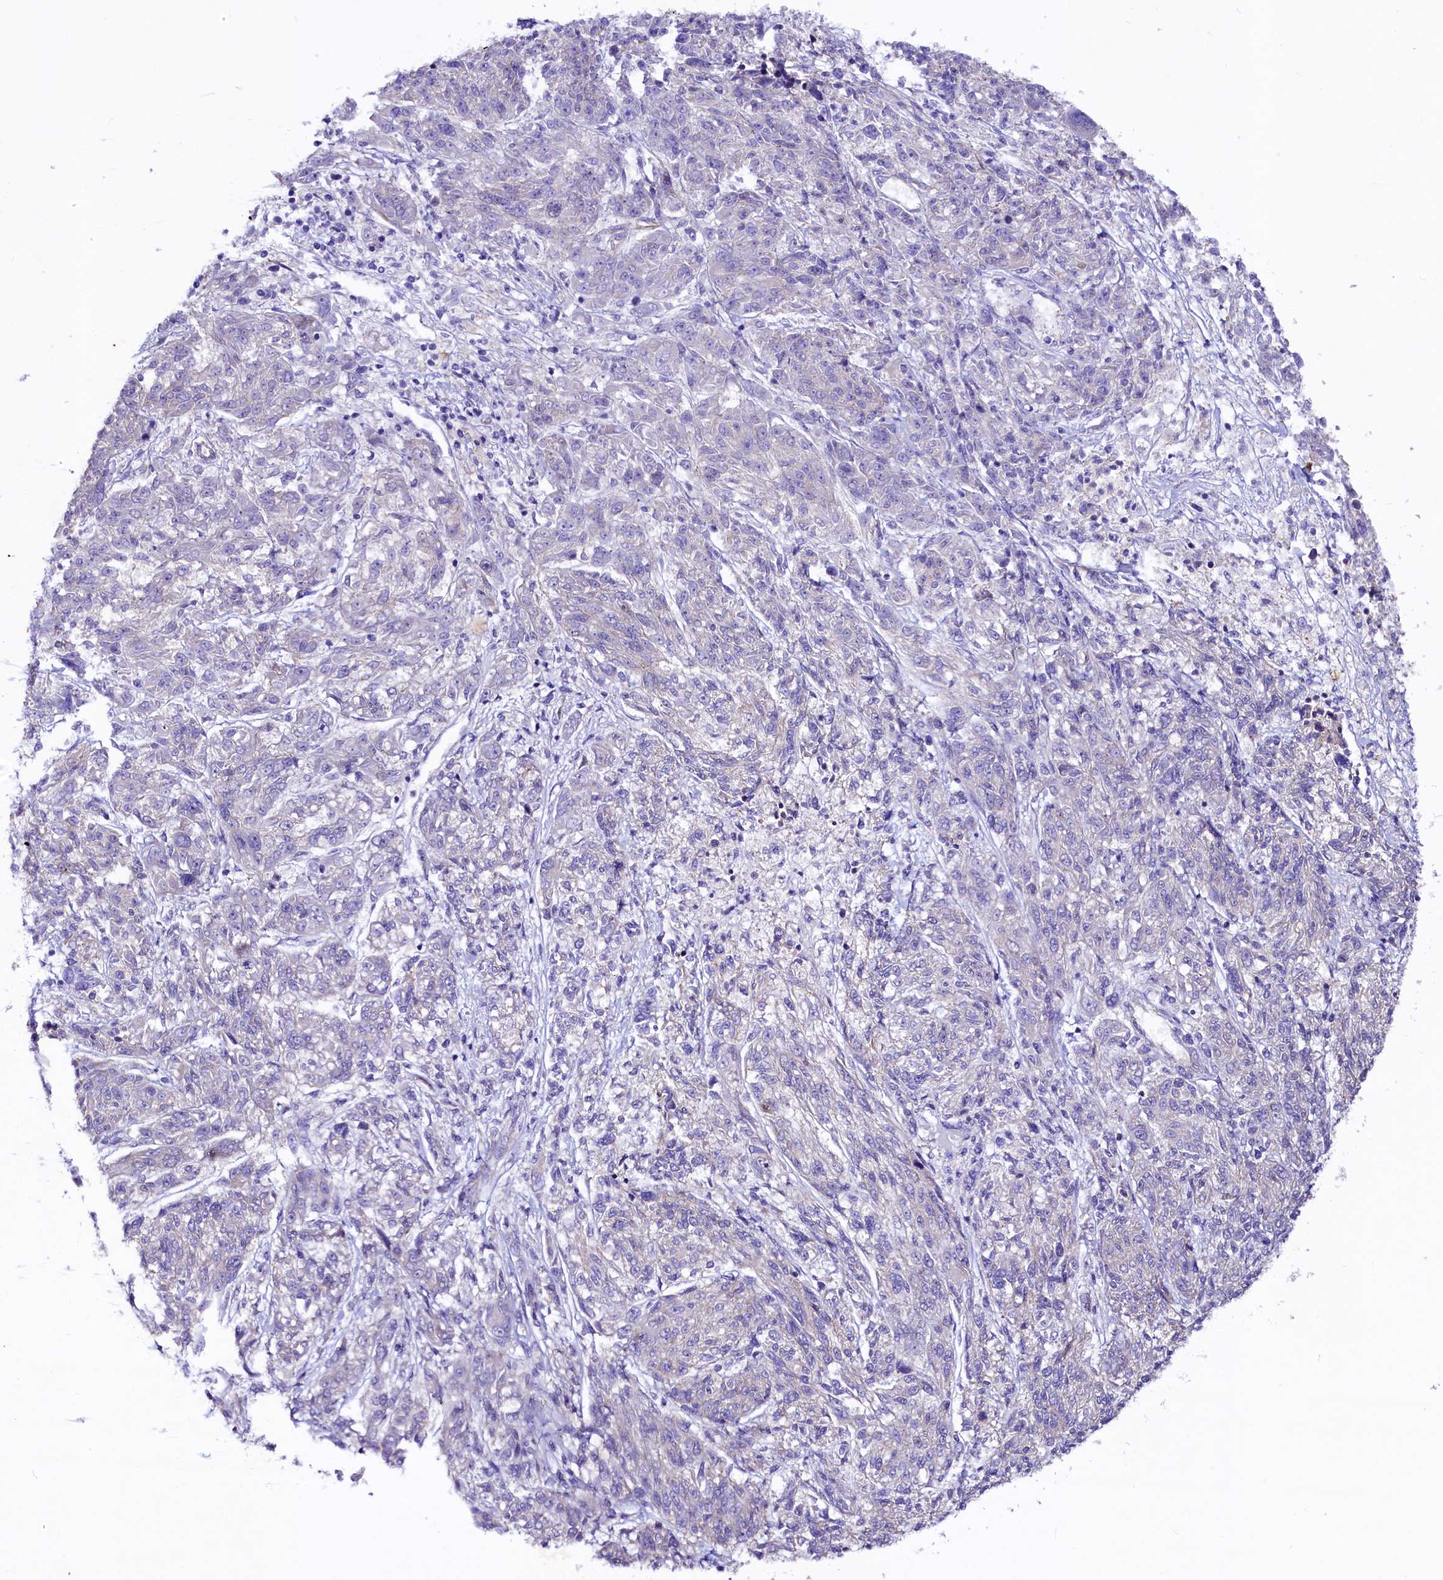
{"staining": {"intensity": "negative", "quantity": "none", "location": "none"}, "tissue": "melanoma", "cell_type": "Tumor cells", "image_type": "cancer", "snomed": [{"axis": "morphology", "description": "Malignant melanoma, NOS"}, {"axis": "topography", "description": "Skin"}], "caption": "This is an immunohistochemistry image of malignant melanoma. There is no staining in tumor cells.", "gene": "SLF1", "patient": {"sex": "male", "age": 53}}